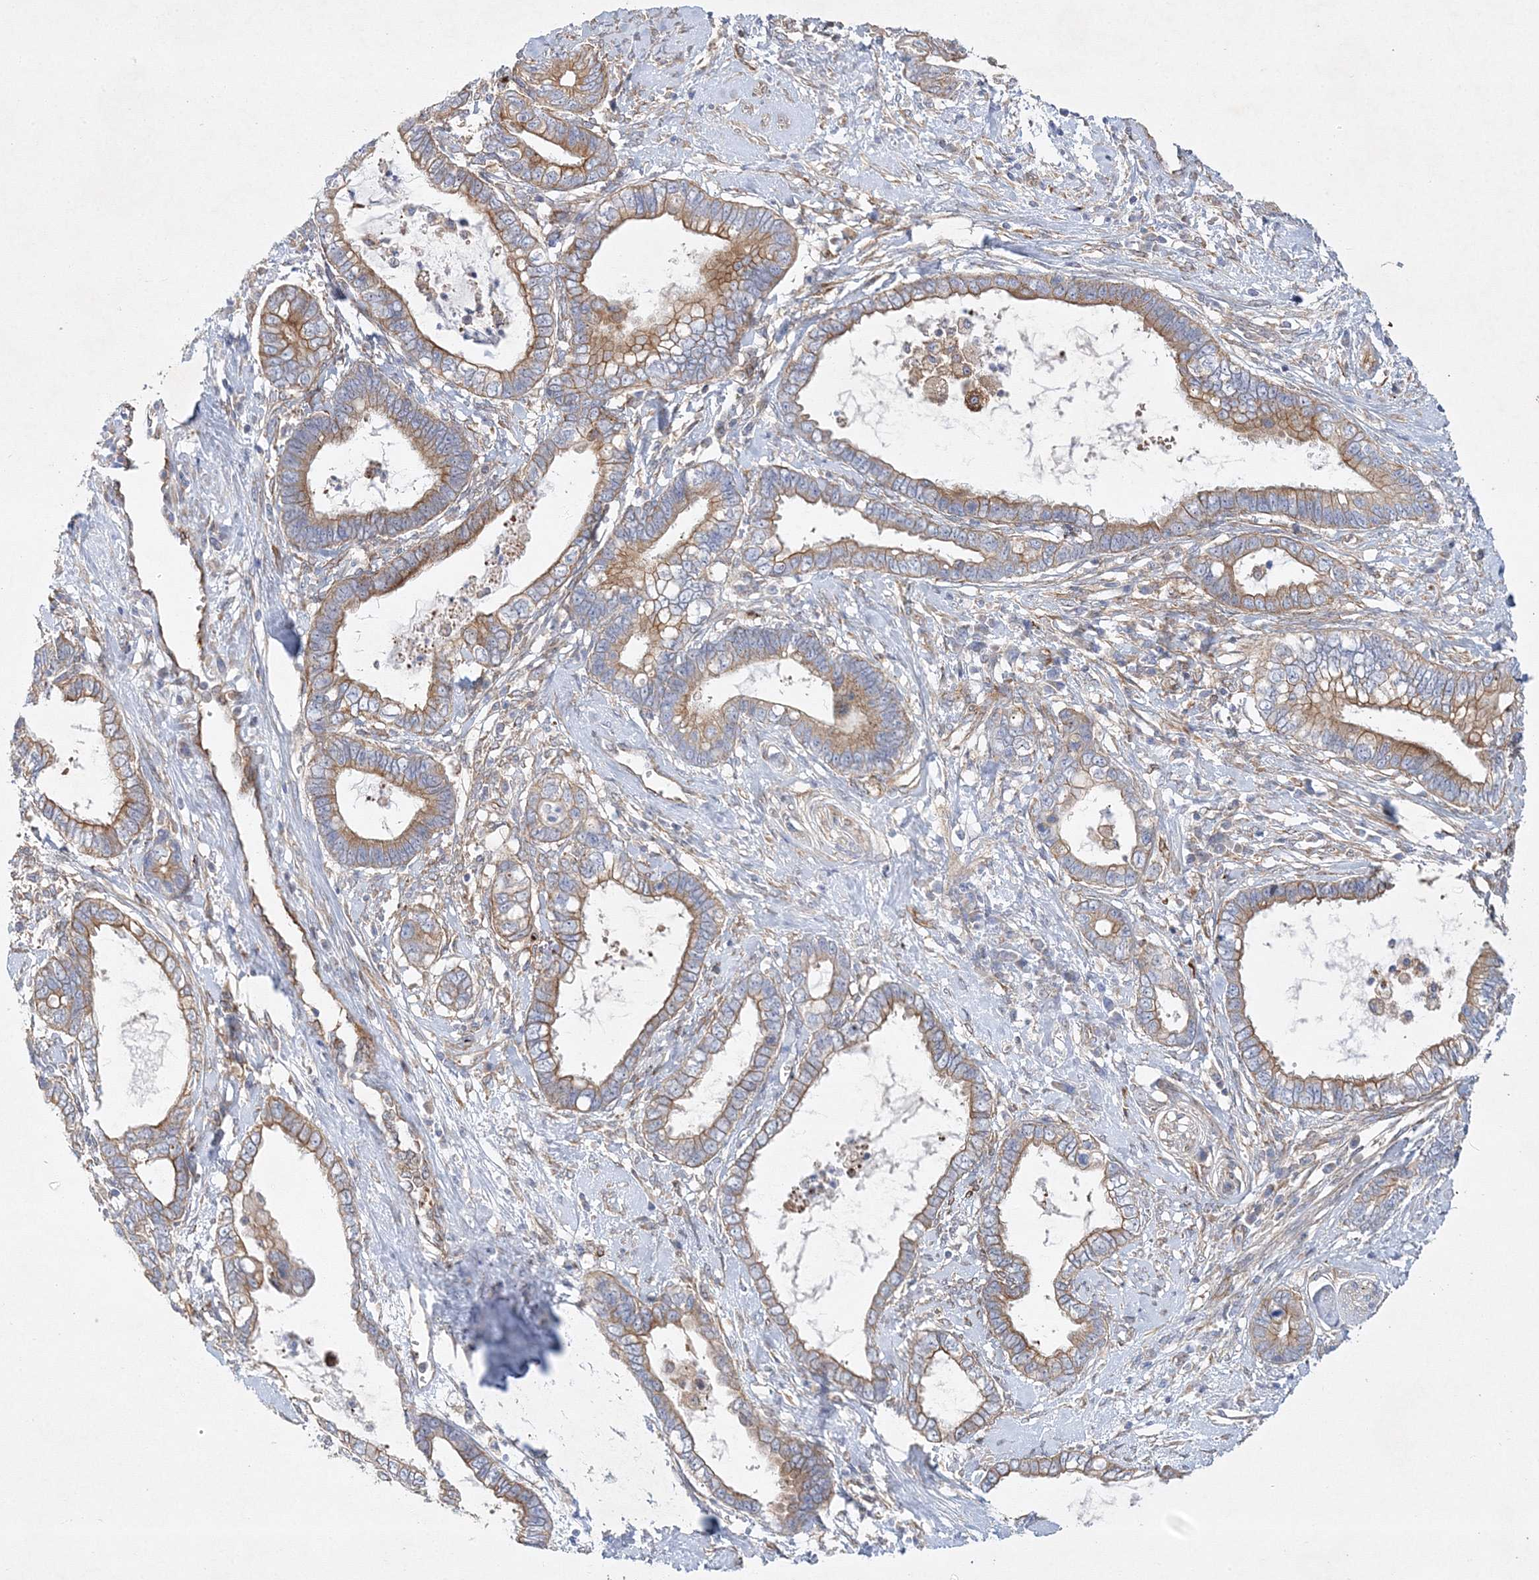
{"staining": {"intensity": "moderate", "quantity": ">75%", "location": "cytoplasmic/membranous"}, "tissue": "cervical cancer", "cell_type": "Tumor cells", "image_type": "cancer", "snomed": [{"axis": "morphology", "description": "Adenocarcinoma, NOS"}, {"axis": "topography", "description": "Cervix"}], "caption": "Approximately >75% of tumor cells in adenocarcinoma (cervical) reveal moderate cytoplasmic/membranous protein staining as visualized by brown immunohistochemical staining.", "gene": "ZFYVE16", "patient": {"sex": "female", "age": 44}}